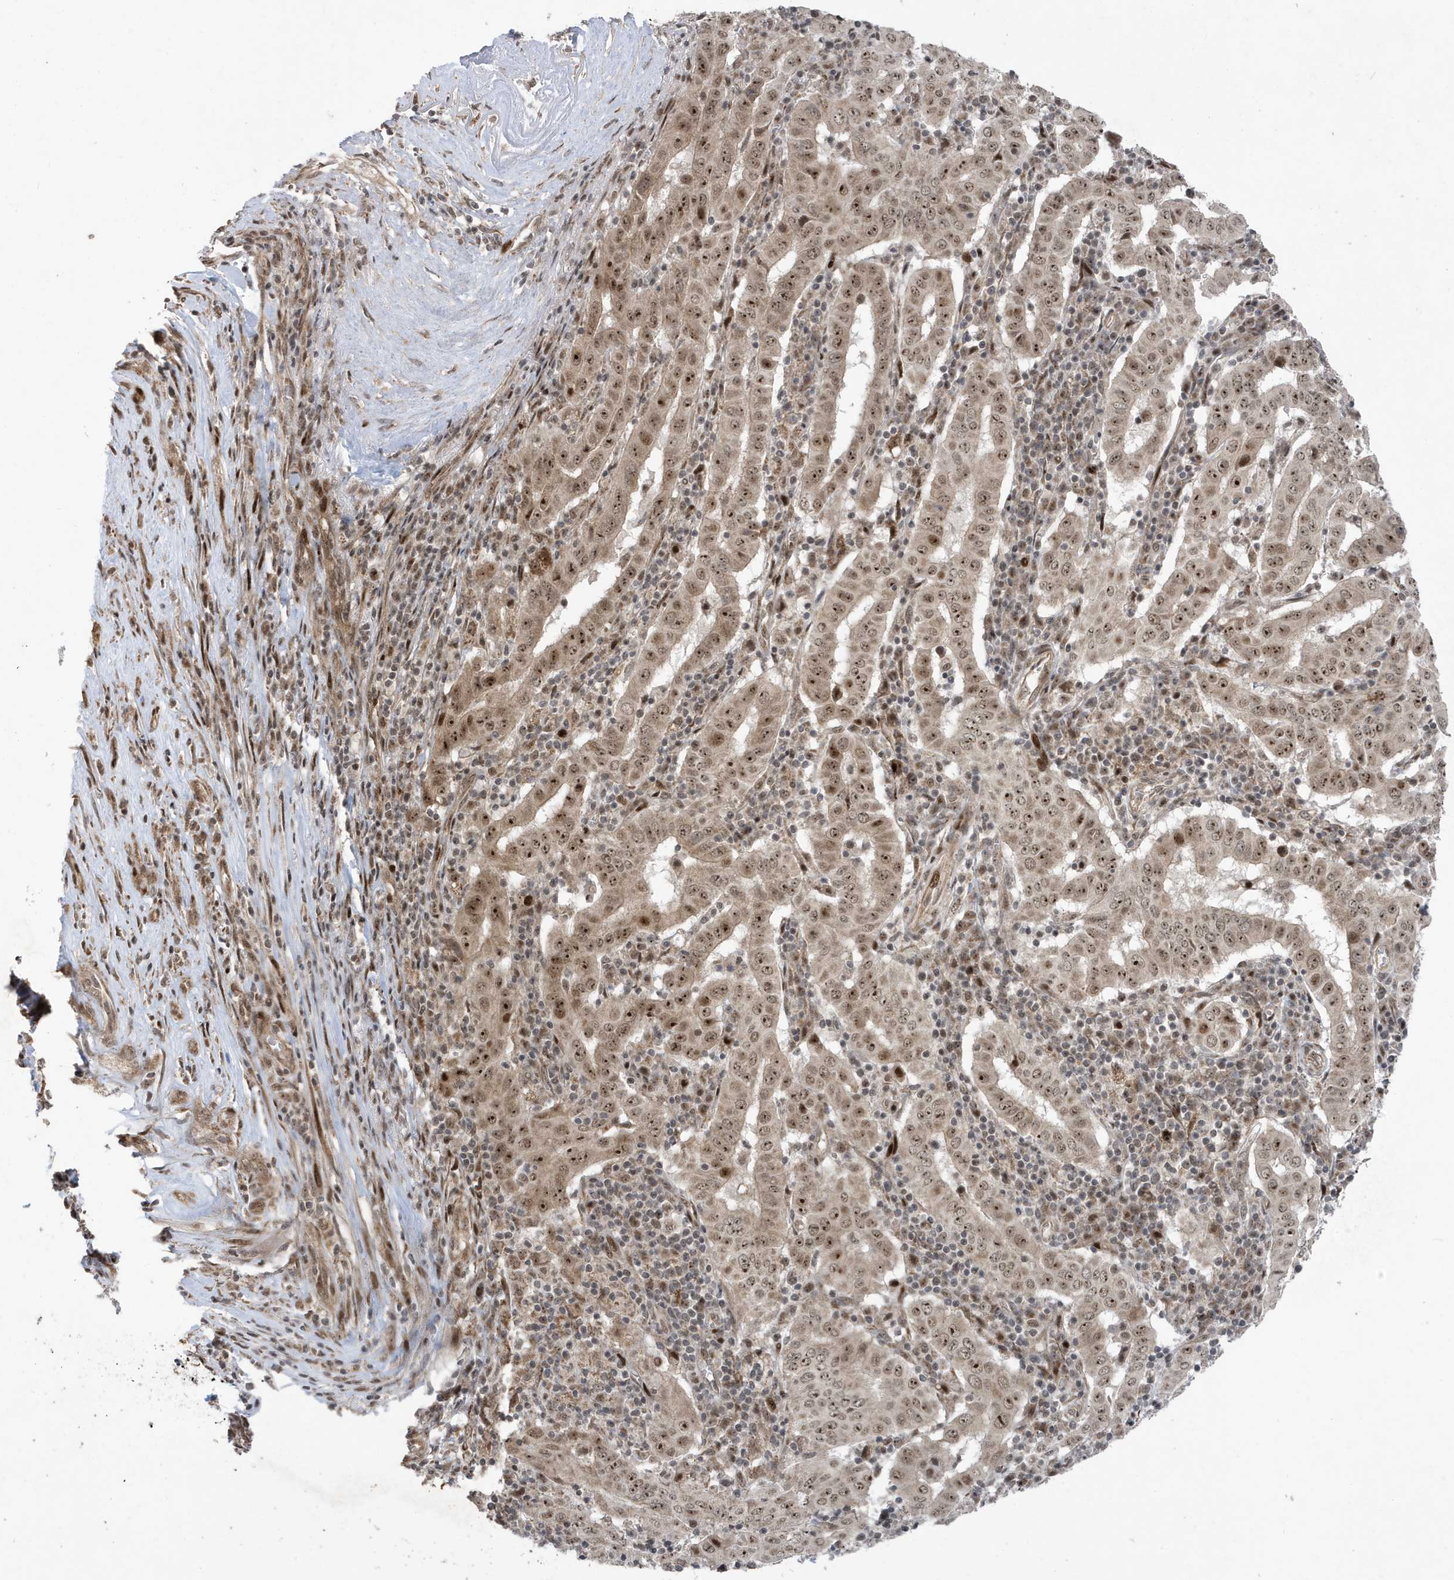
{"staining": {"intensity": "strong", "quantity": ">75%", "location": "nuclear"}, "tissue": "pancreatic cancer", "cell_type": "Tumor cells", "image_type": "cancer", "snomed": [{"axis": "morphology", "description": "Adenocarcinoma, NOS"}, {"axis": "topography", "description": "Pancreas"}], "caption": "Pancreatic cancer tissue demonstrates strong nuclear expression in approximately >75% of tumor cells Nuclei are stained in blue.", "gene": "FAM9B", "patient": {"sex": "male", "age": 63}}